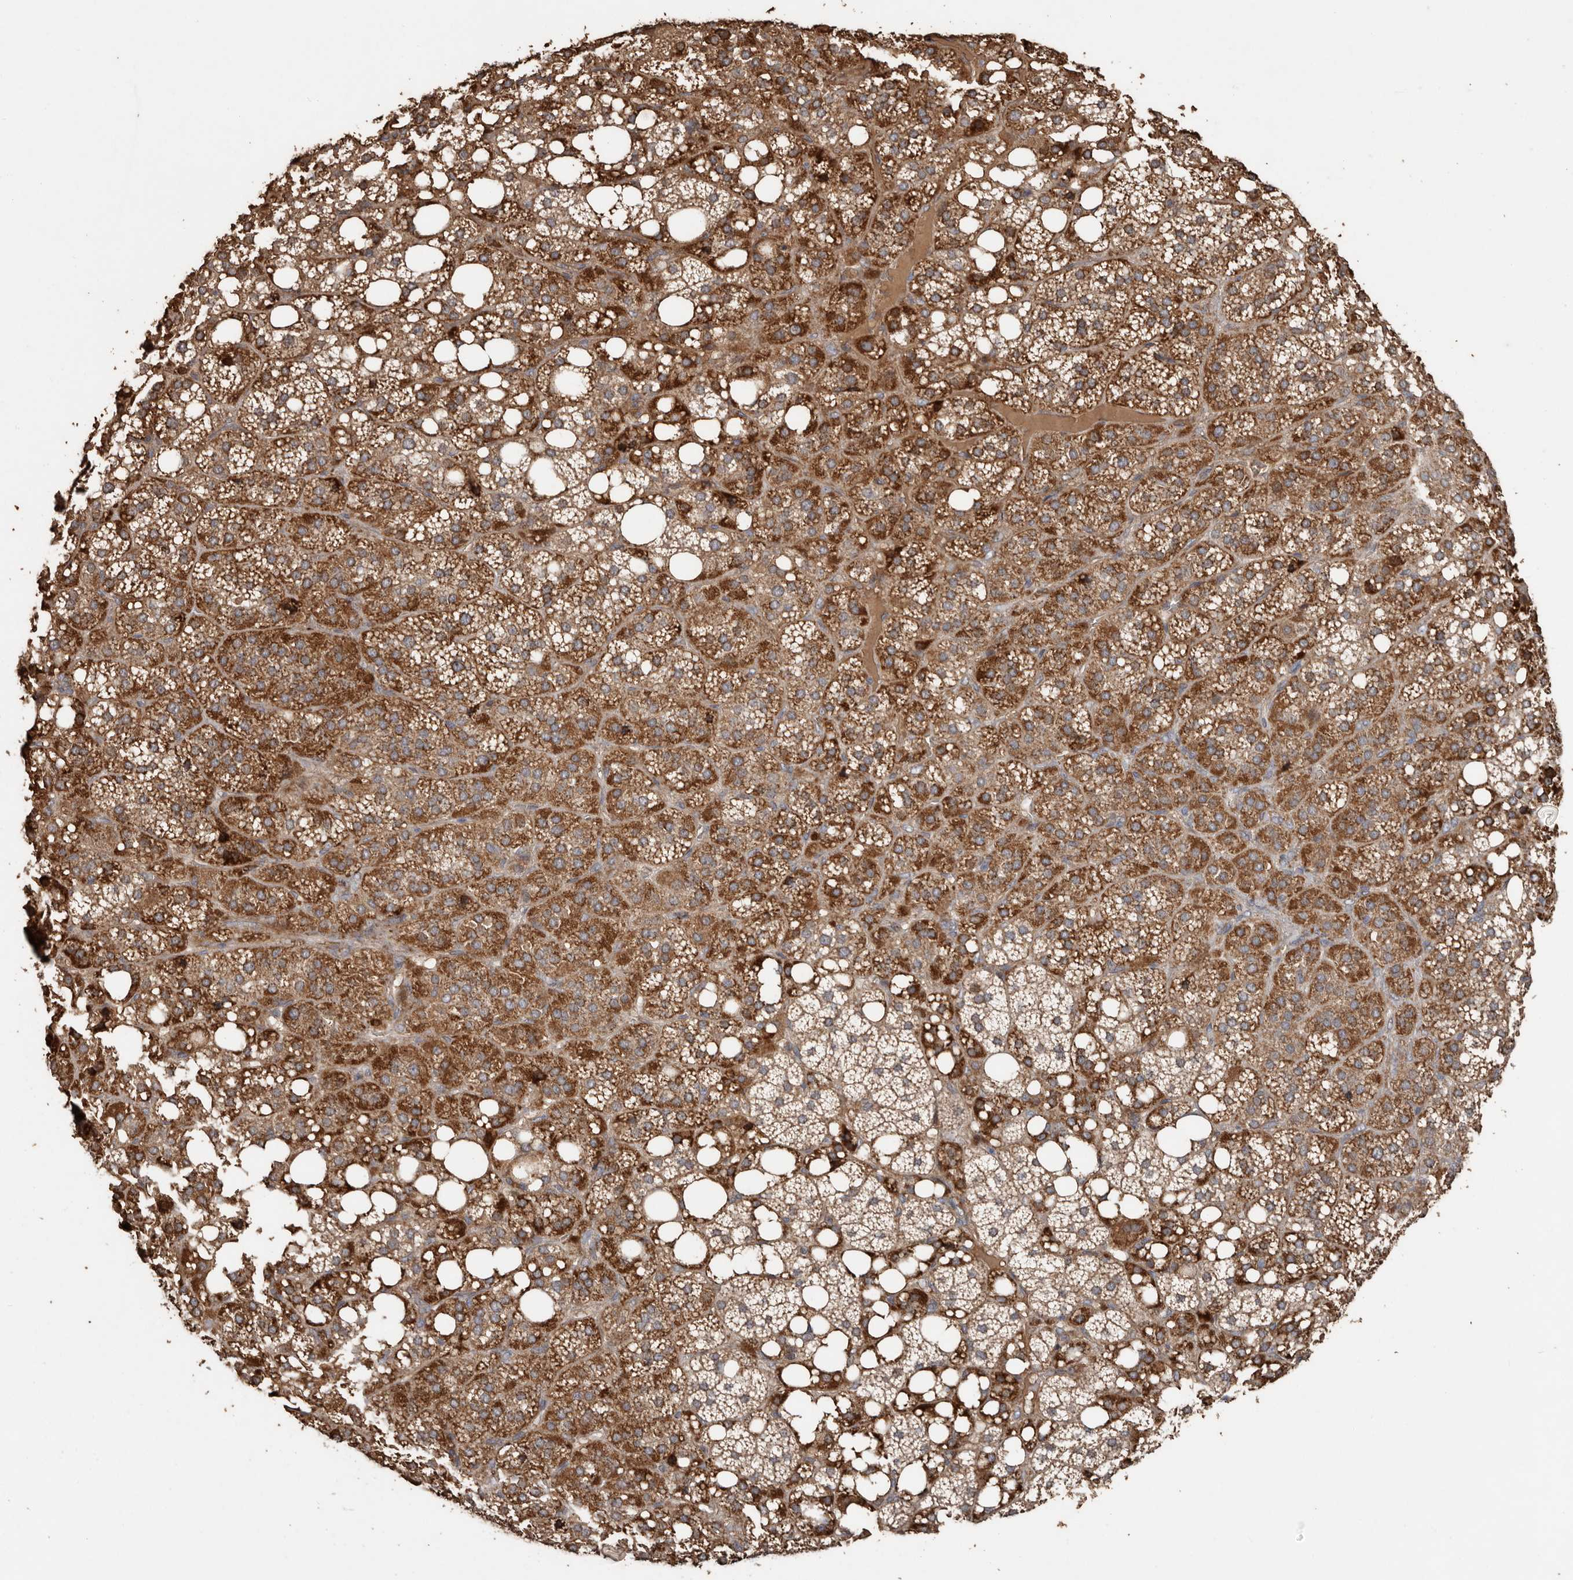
{"staining": {"intensity": "strong", "quantity": ">75%", "location": "cytoplasmic/membranous"}, "tissue": "adrenal gland", "cell_type": "Glandular cells", "image_type": "normal", "snomed": [{"axis": "morphology", "description": "Normal tissue, NOS"}, {"axis": "topography", "description": "Adrenal gland"}], "caption": "This image reveals IHC staining of benign adrenal gland, with high strong cytoplasmic/membranous staining in approximately >75% of glandular cells.", "gene": "RANBP17", "patient": {"sex": "female", "age": 59}}